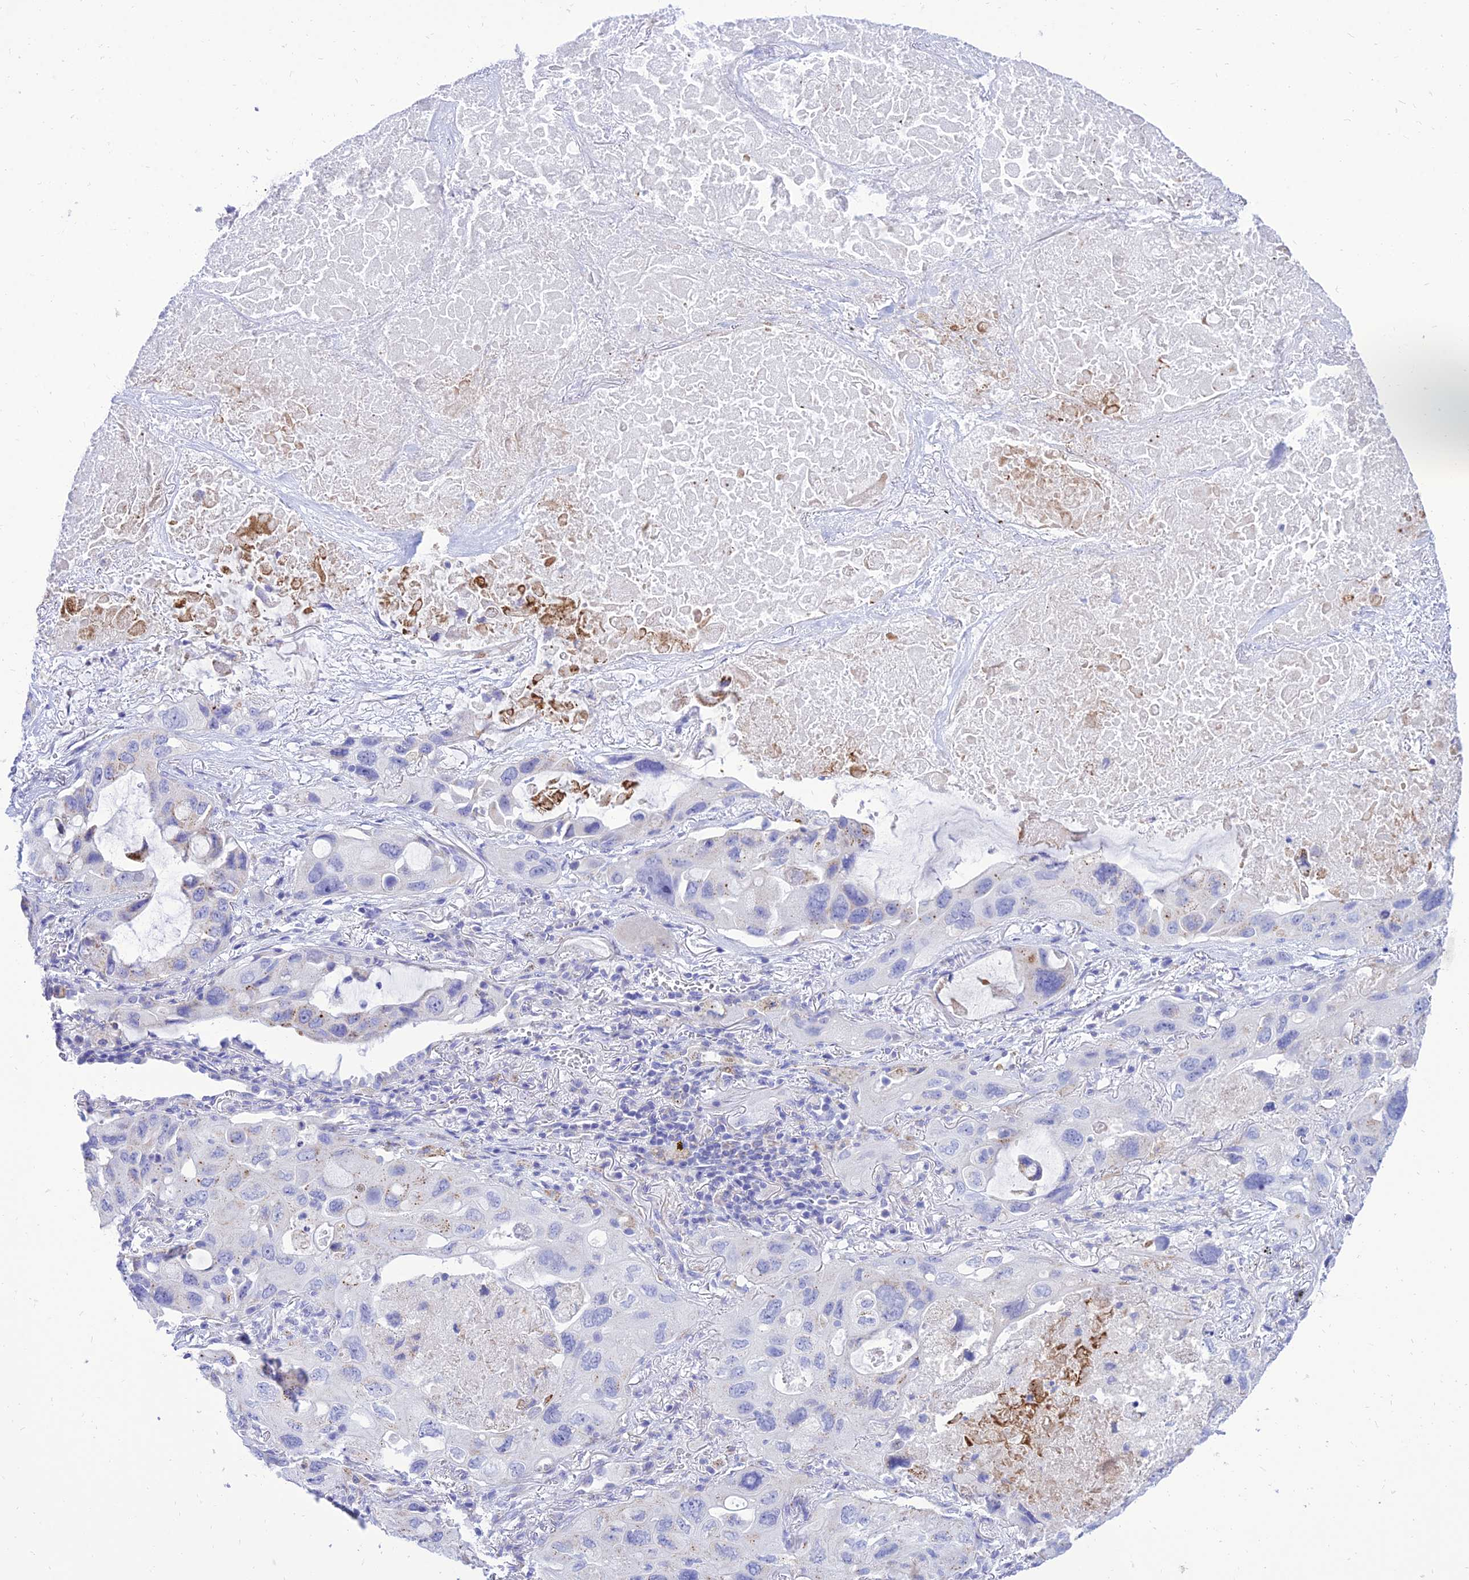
{"staining": {"intensity": "negative", "quantity": "none", "location": "none"}, "tissue": "lung cancer", "cell_type": "Tumor cells", "image_type": "cancer", "snomed": [{"axis": "morphology", "description": "Squamous cell carcinoma, NOS"}, {"axis": "topography", "description": "Lung"}], "caption": "Immunohistochemistry micrograph of squamous cell carcinoma (lung) stained for a protein (brown), which shows no positivity in tumor cells.", "gene": "PKN3", "patient": {"sex": "female", "age": 73}}